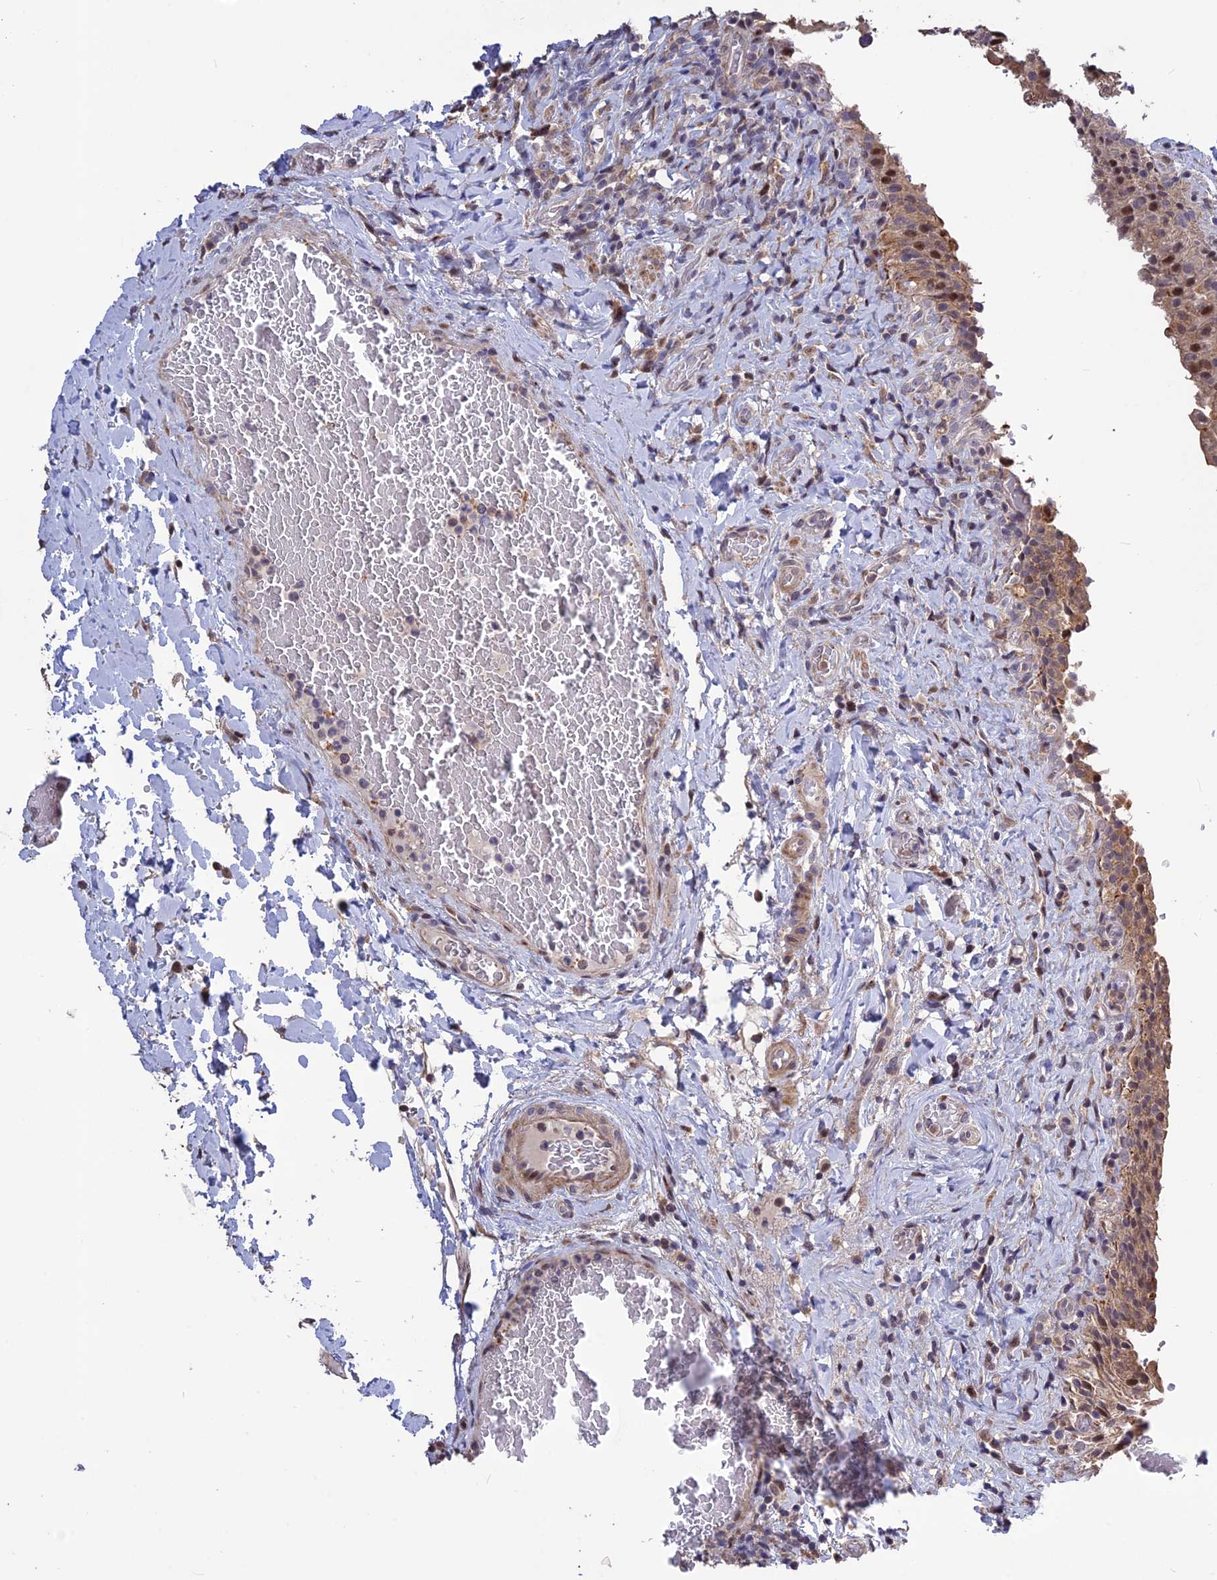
{"staining": {"intensity": "moderate", "quantity": ">75%", "location": "cytoplasmic/membranous,nuclear"}, "tissue": "urinary bladder", "cell_type": "Urothelial cells", "image_type": "normal", "snomed": [{"axis": "morphology", "description": "Normal tissue, NOS"}, {"axis": "morphology", "description": "Inflammation, NOS"}, {"axis": "topography", "description": "Urinary bladder"}], "caption": "A histopathology image of urinary bladder stained for a protein exhibits moderate cytoplasmic/membranous,nuclear brown staining in urothelial cells. (Brightfield microscopy of DAB IHC at high magnification).", "gene": "SPG21", "patient": {"sex": "male", "age": 64}}